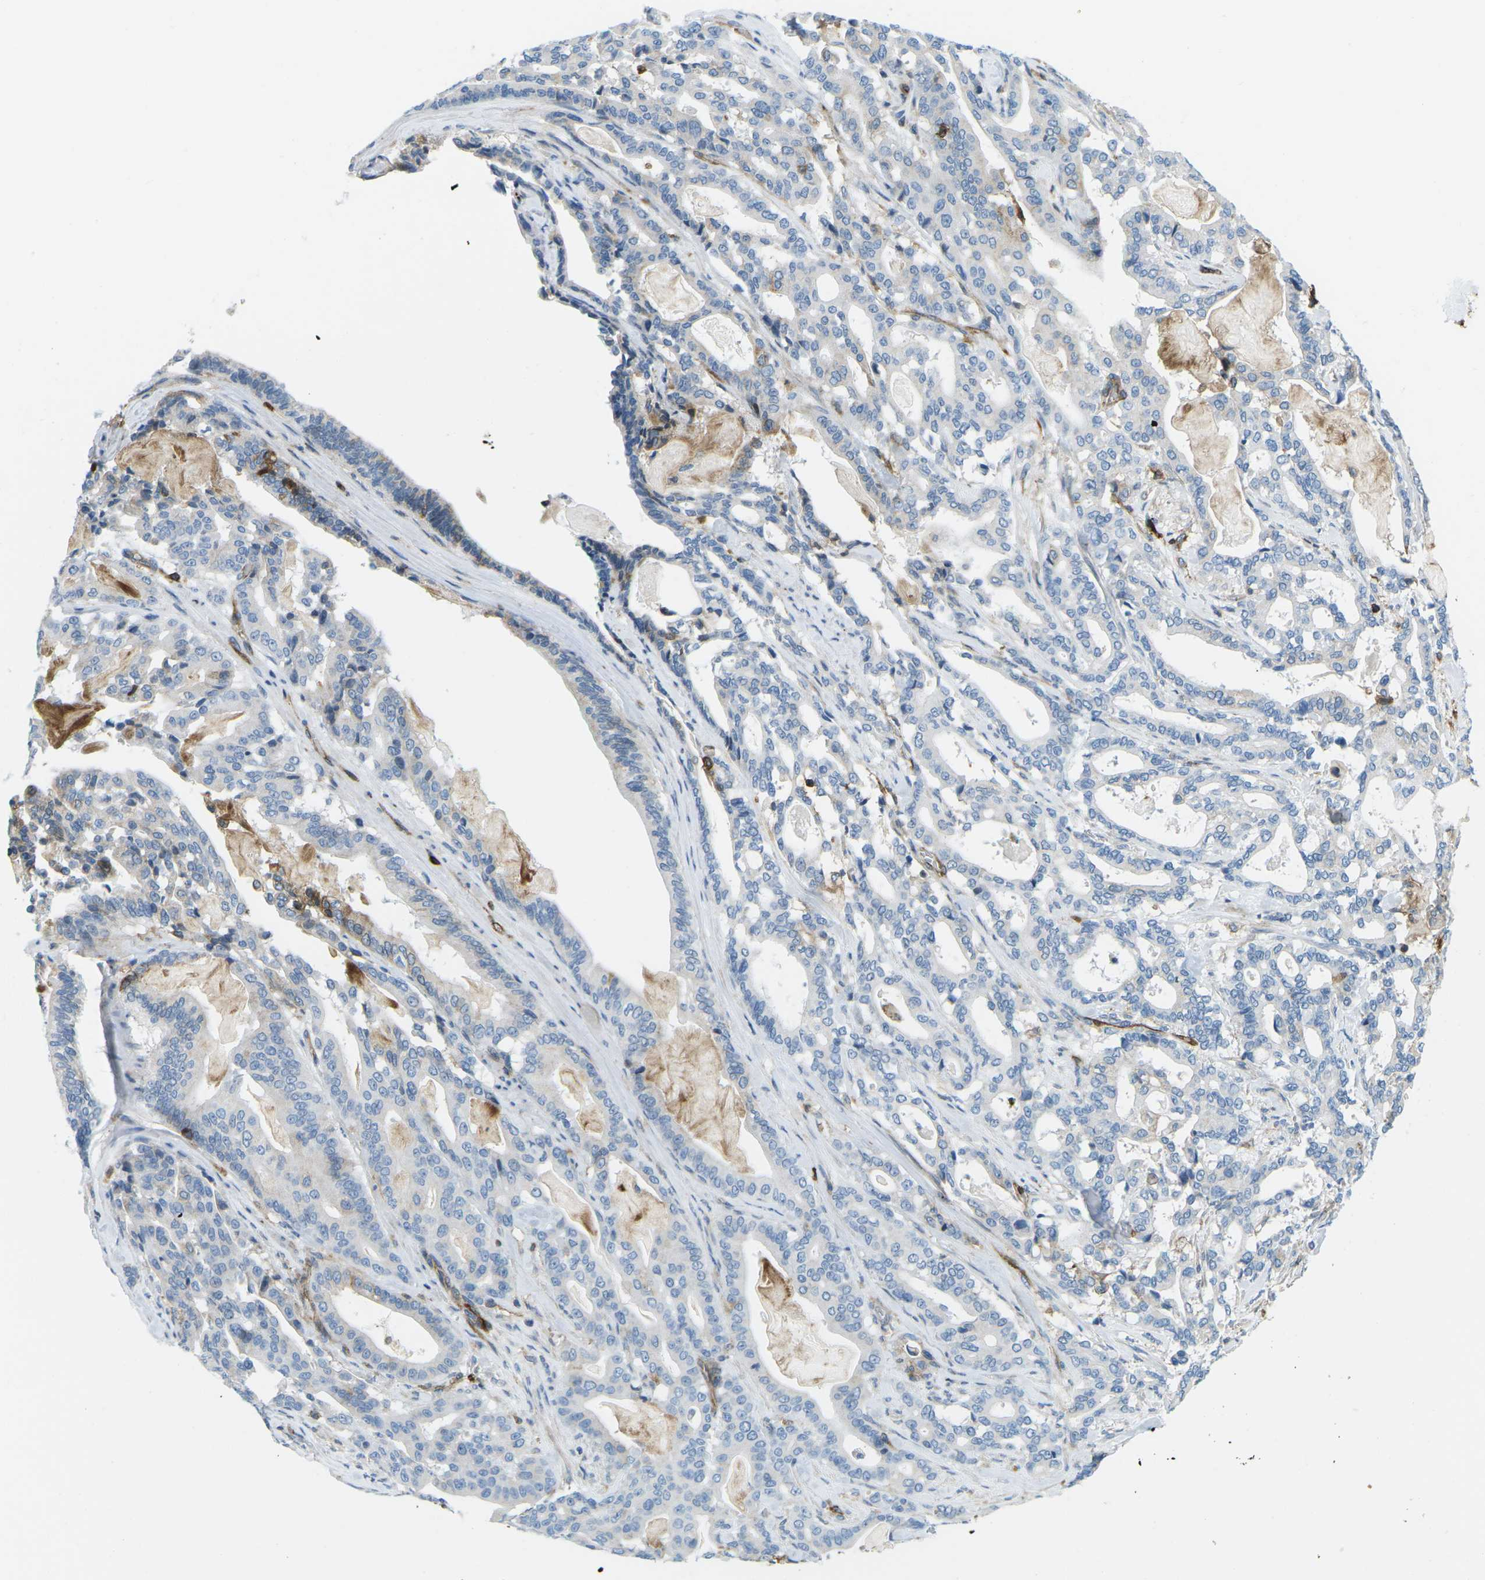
{"staining": {"intensity": "negative", "quantity": "none", "location": "none"}, "tissue": "pancreatic cancer", "cell_type": "Tumor cells", "image_type": "cancer", "snomed": [{"axis": "morphology", "description": "Adenocarcinoma, NOS"}, {"axis": "topography", "description": "Pancreas"}], "caption": "Immunohistochemistry micrograph of adenocarcinoma (pancreatic) stained for a protein (brown), which exhibits no positivity in tumor cells.", "gene": "HLA-B", "patient": {"sex": "male", "age": 63}}